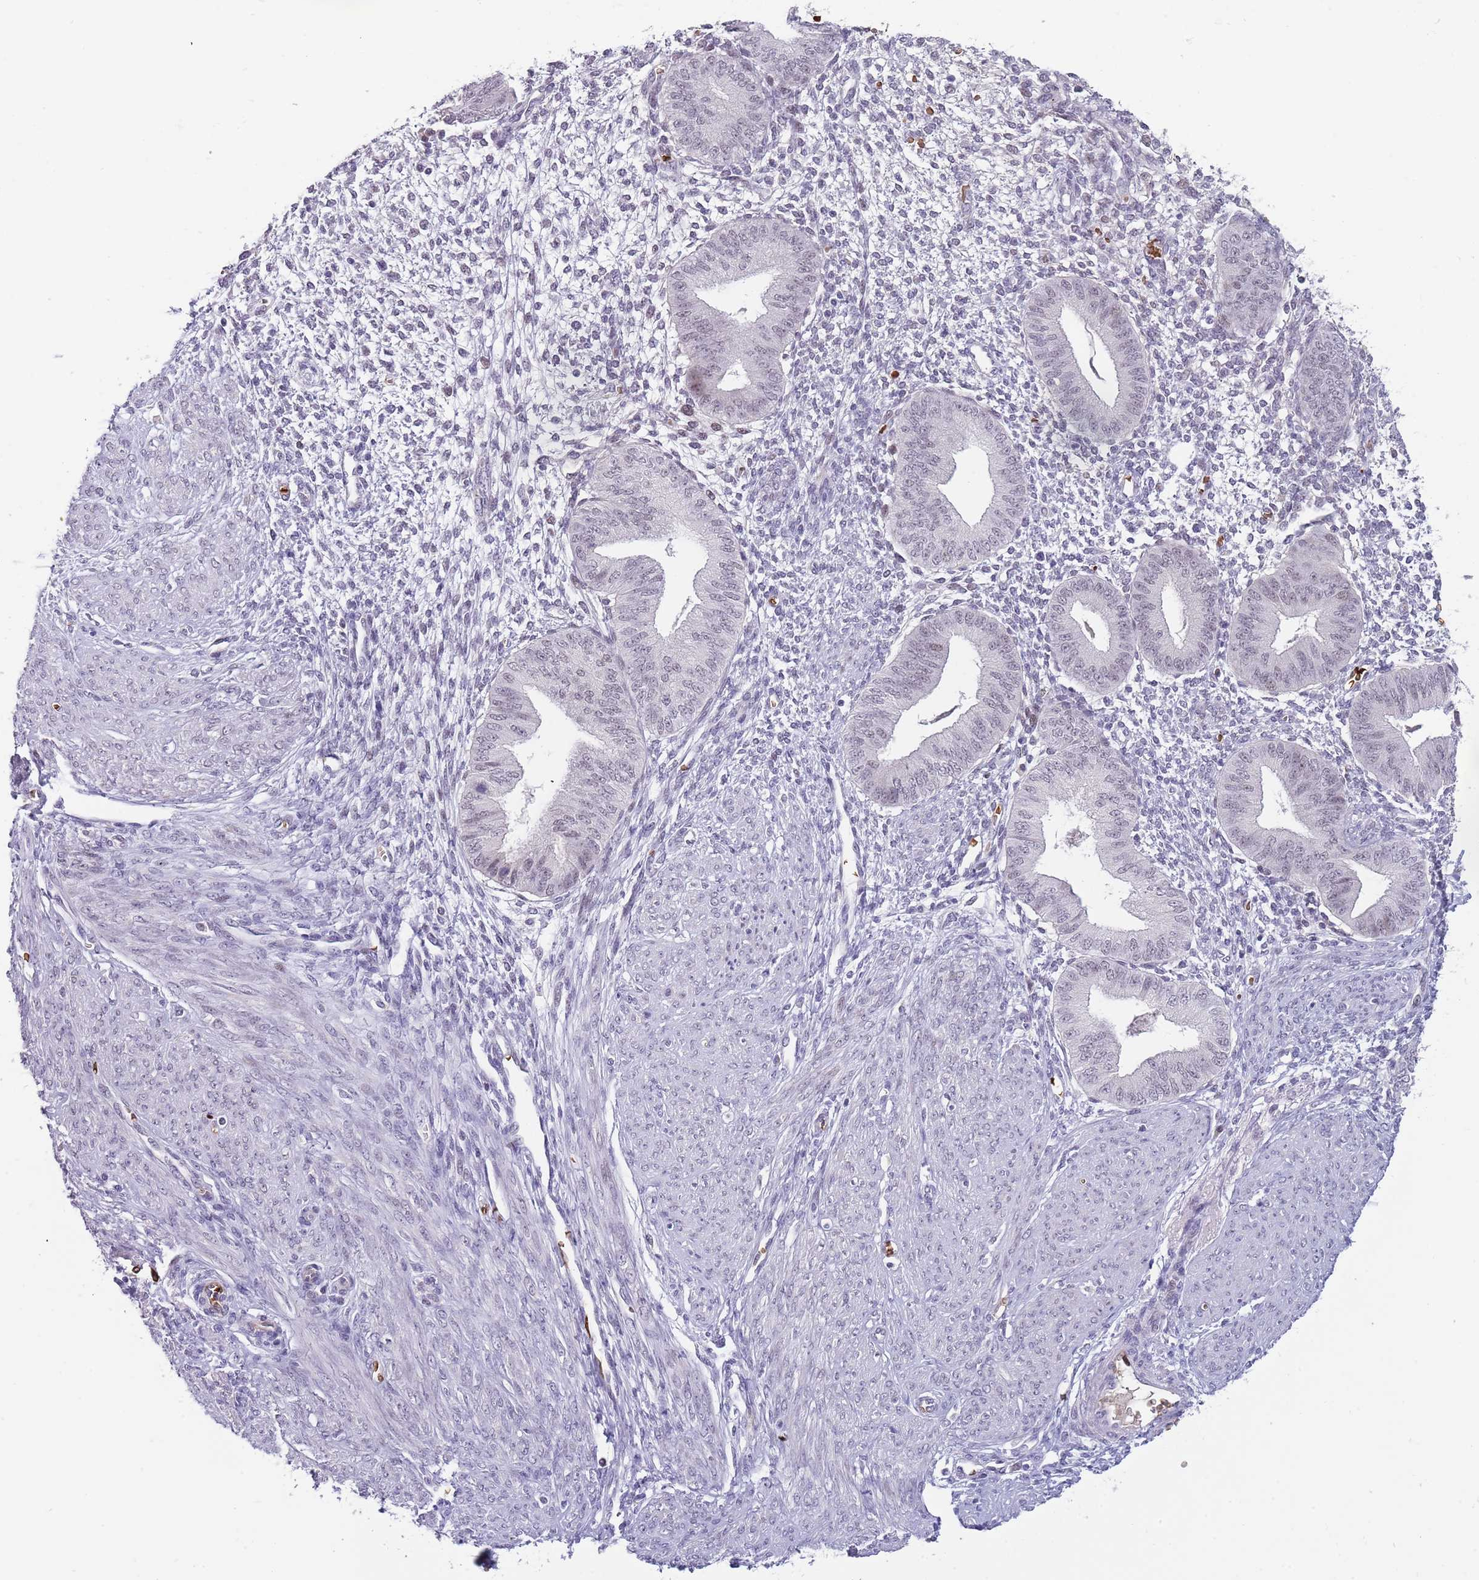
{"staining": {"intensity": "negative", "quantity": "none", "location": "none"}, "tissue": "endometrium", "cell_type": "Cells in endometrial stroma", "image_type": "normal", "snomed": [{"axis": "morphology", "description": "Normal tissue, NOS"}, {"axis": "topography", "description": "Endometrium"}], "caption": "This is an IHC photomicrograph of normal human endometrium. There is no expression in cells in endometrial stroma.", "gene": "LYPD6B", "patient": {"sex": "female", "age": 49}}